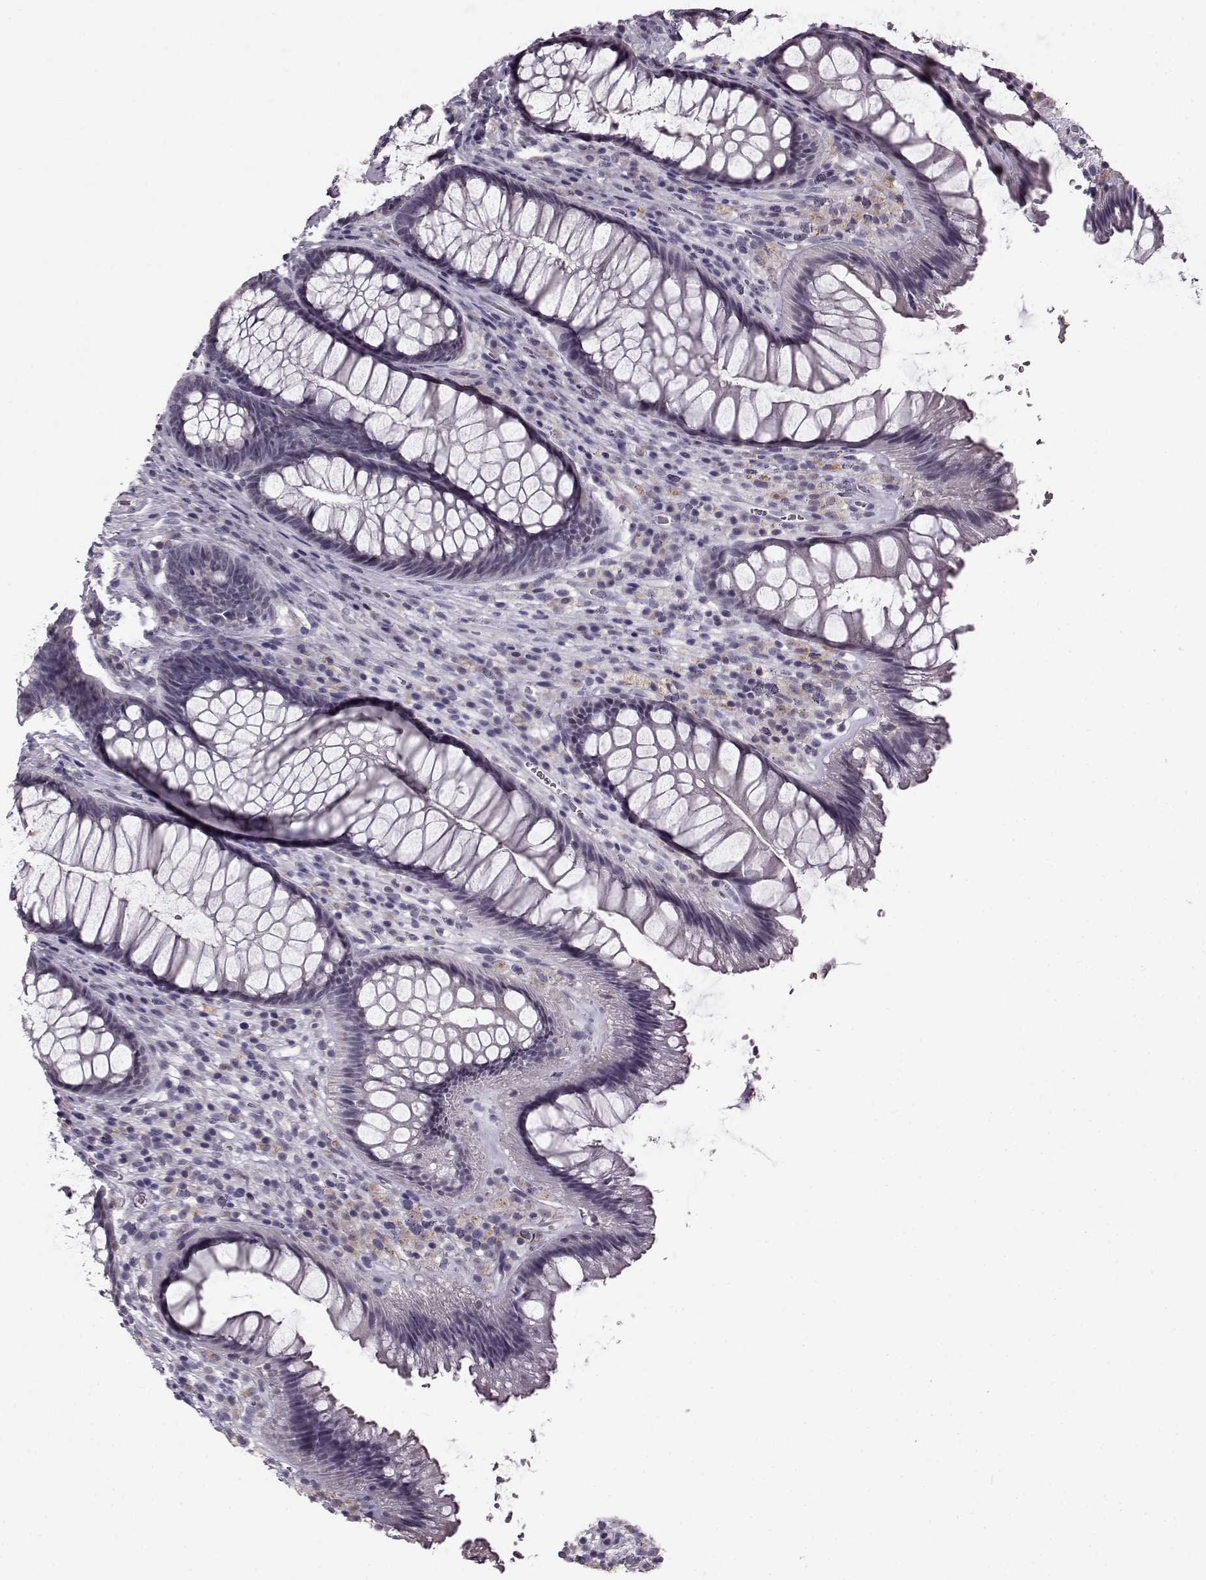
{"staining": {"intensity": "negative", "quantity": "none", "location": "none"}, "tissue": "rectum", "cell_type": "Glandular cells", "image_type": "normal", "snomed": [{"axis": "morphology", "description": "Normal tissue, NOS"}, {"axis": "topography", "description": "Smooth muscle"}, {"axis": "topography", "description": "Rectum"}], "caption": "High power microscopy image of an immunohistochemistry (IHC) photomicrograph of normal rectum, revealing no significant positivity in glandular cells.", "gene": "RP1L1", "patient": {"sex": "male", "age": 53}}